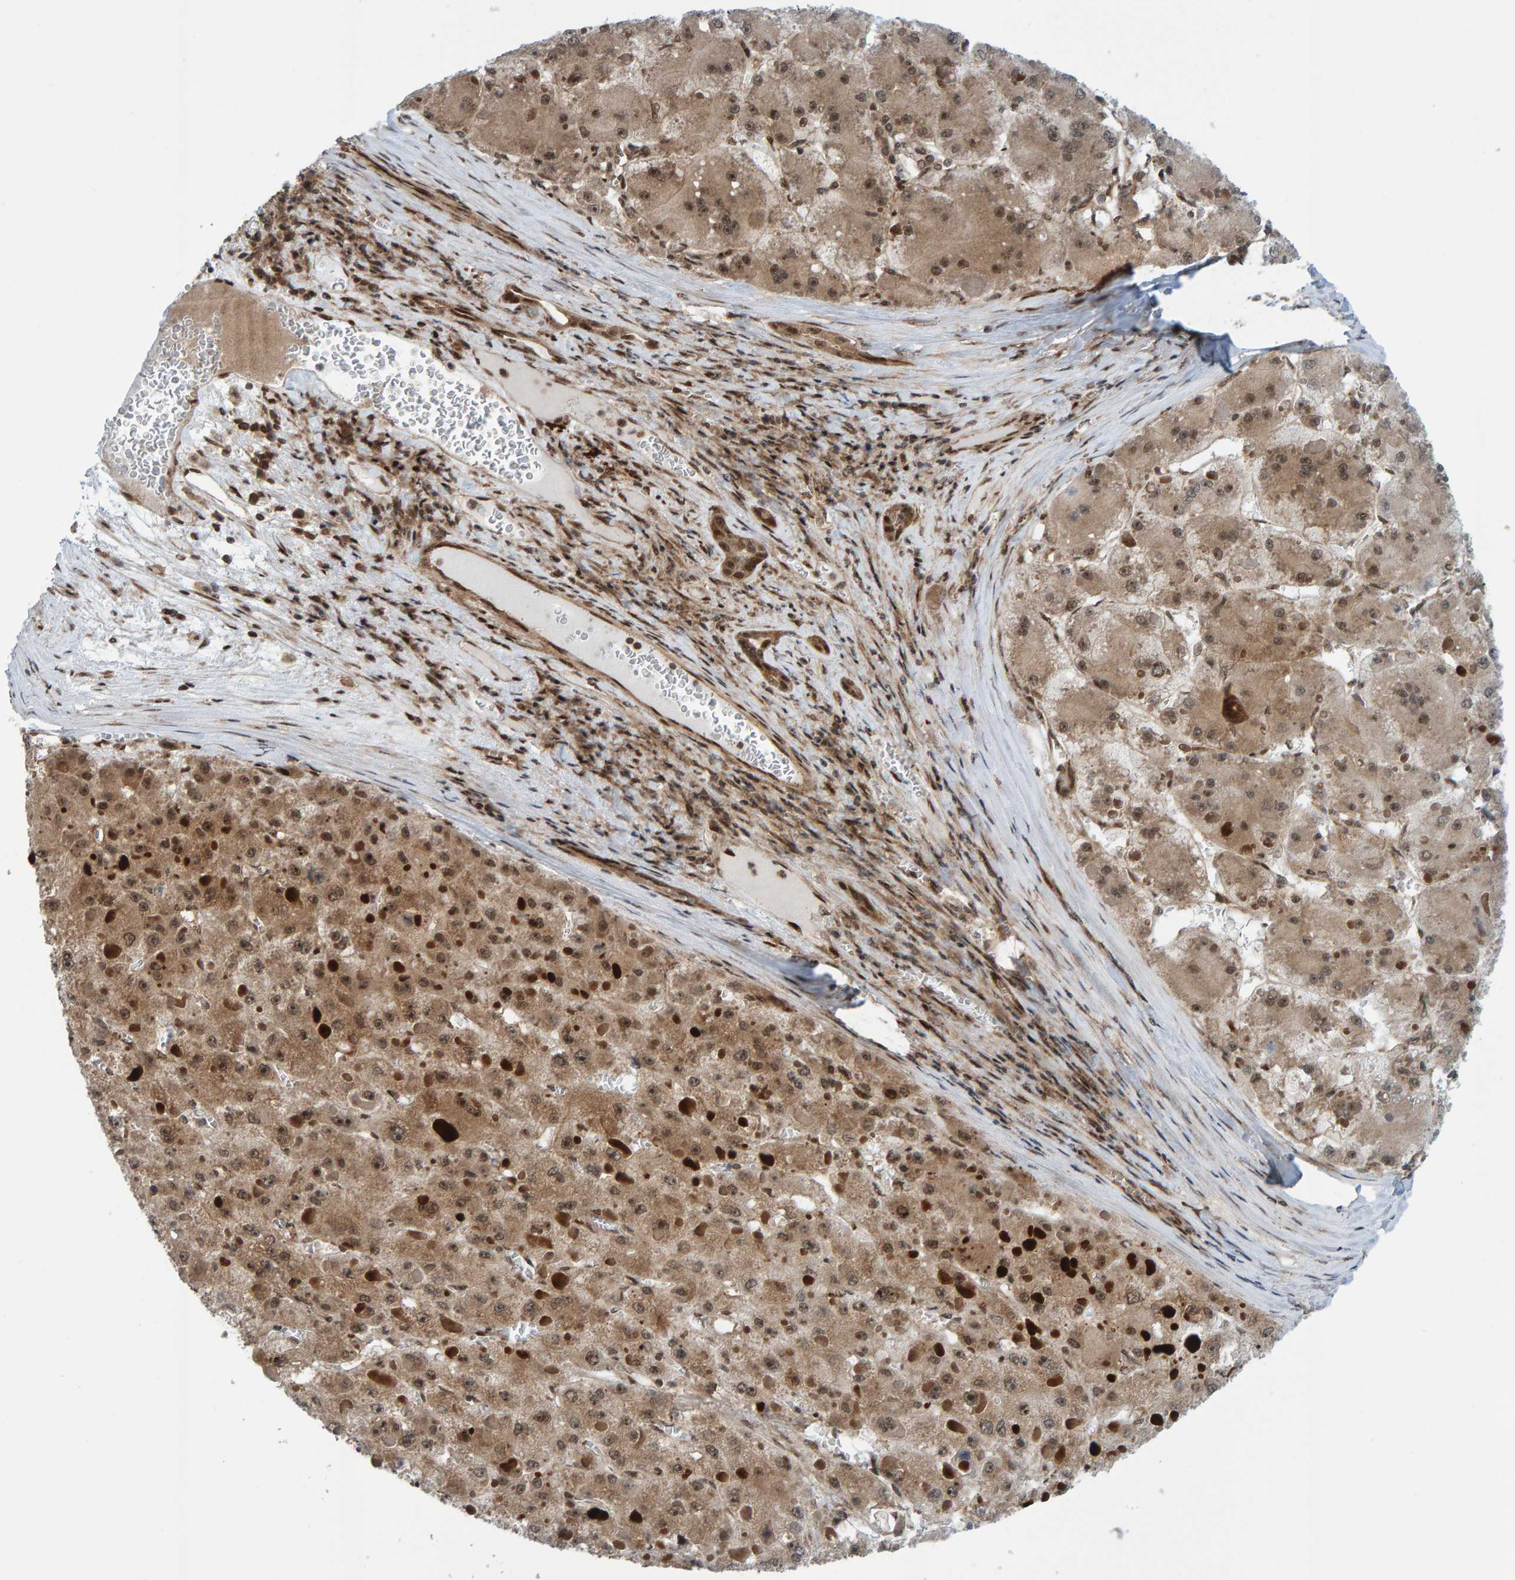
{"staining": {"intensity": "moderate", "quantity": "25%-75%", "location": "cytoplasmic/membranous,nuclear"}, "tissue": "liver cancer", "cell_type": "Tumor cells", "image_type": "cancer", "snomed": [{"axis": "morphology", "description": "Carcinoma, Hepatocellular, NOS"}, {"axis": "topography", "description": "Liver"}], "caption": "A brown stain highlights moderate cytoplasmic/membranous and nuclear staining of a protein in liver cancer tumor cells. (Stains: DAB (3,3'-diaminobenzidine) in brown, nuclei in blue, Microscopy: brightfield microscopy at high magnification).", "gene": "ZNF366", "patient": {"sex": "female", "age": 73}}